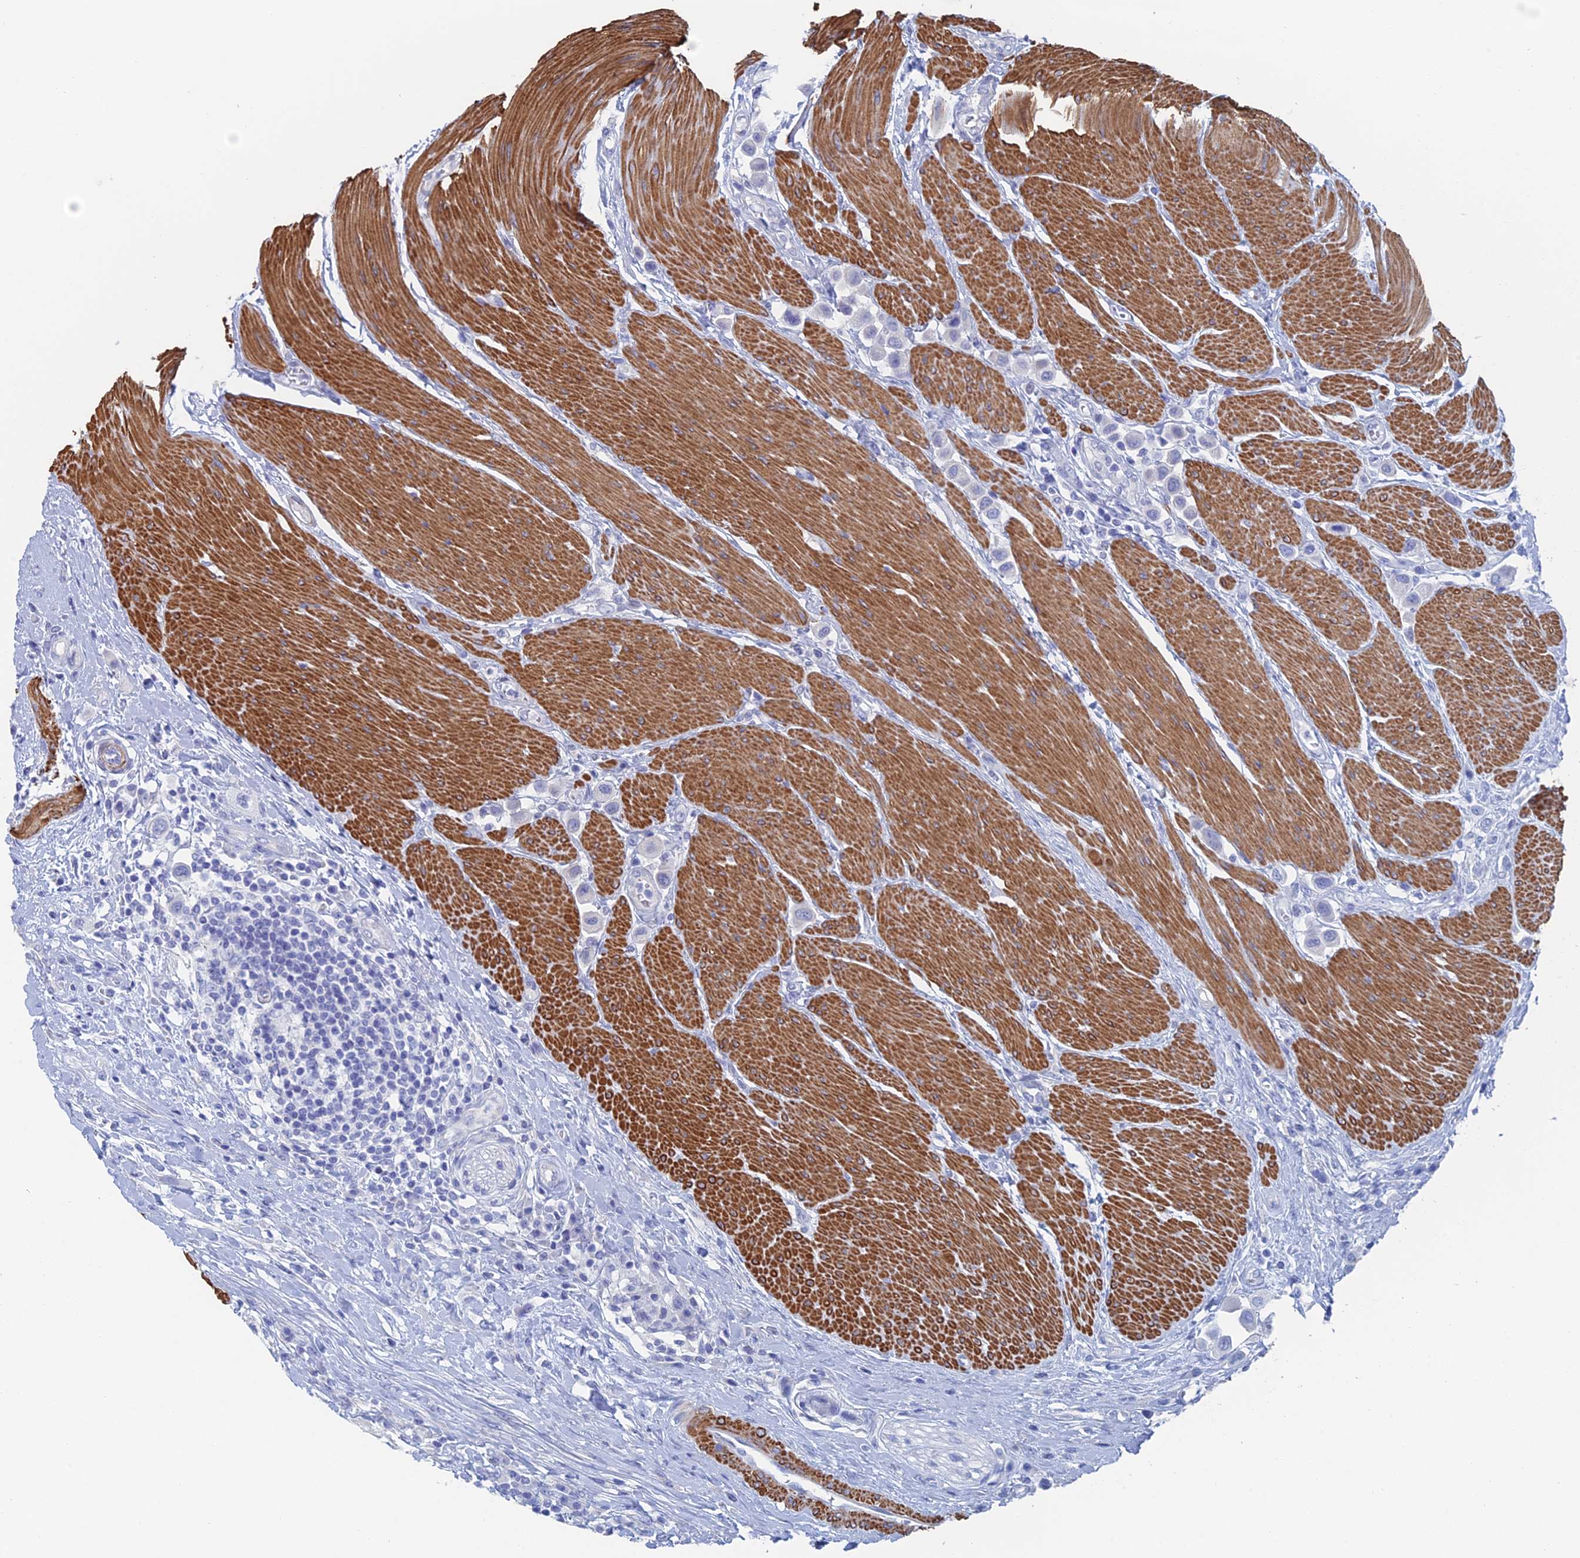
{"staining": {"intensity": "negative", "quantity": "none", "location": "none"}, "tissue": "urothelial cancer", "cell_type": "Tumor cells", "image_type": "cancer", "snomed": [{"axis": "morphology", "description": "Urothelial carcinoma, High grade"}, {"axis": "topography", "description": "Urinary bladder"}], "caption": "Immunohistochemistry micrograph of neoplastic tissue: human urothelial carcinoma (high-grade) stained with DAB exhibits no significant protein expression in tumor cells. (DAB (3,3'-diaminobenzidine) IHC visualized using brightfield microscopy, high magnification).", "gene": "KCNK18", "patient": {"sex": "male", "age": 50}}